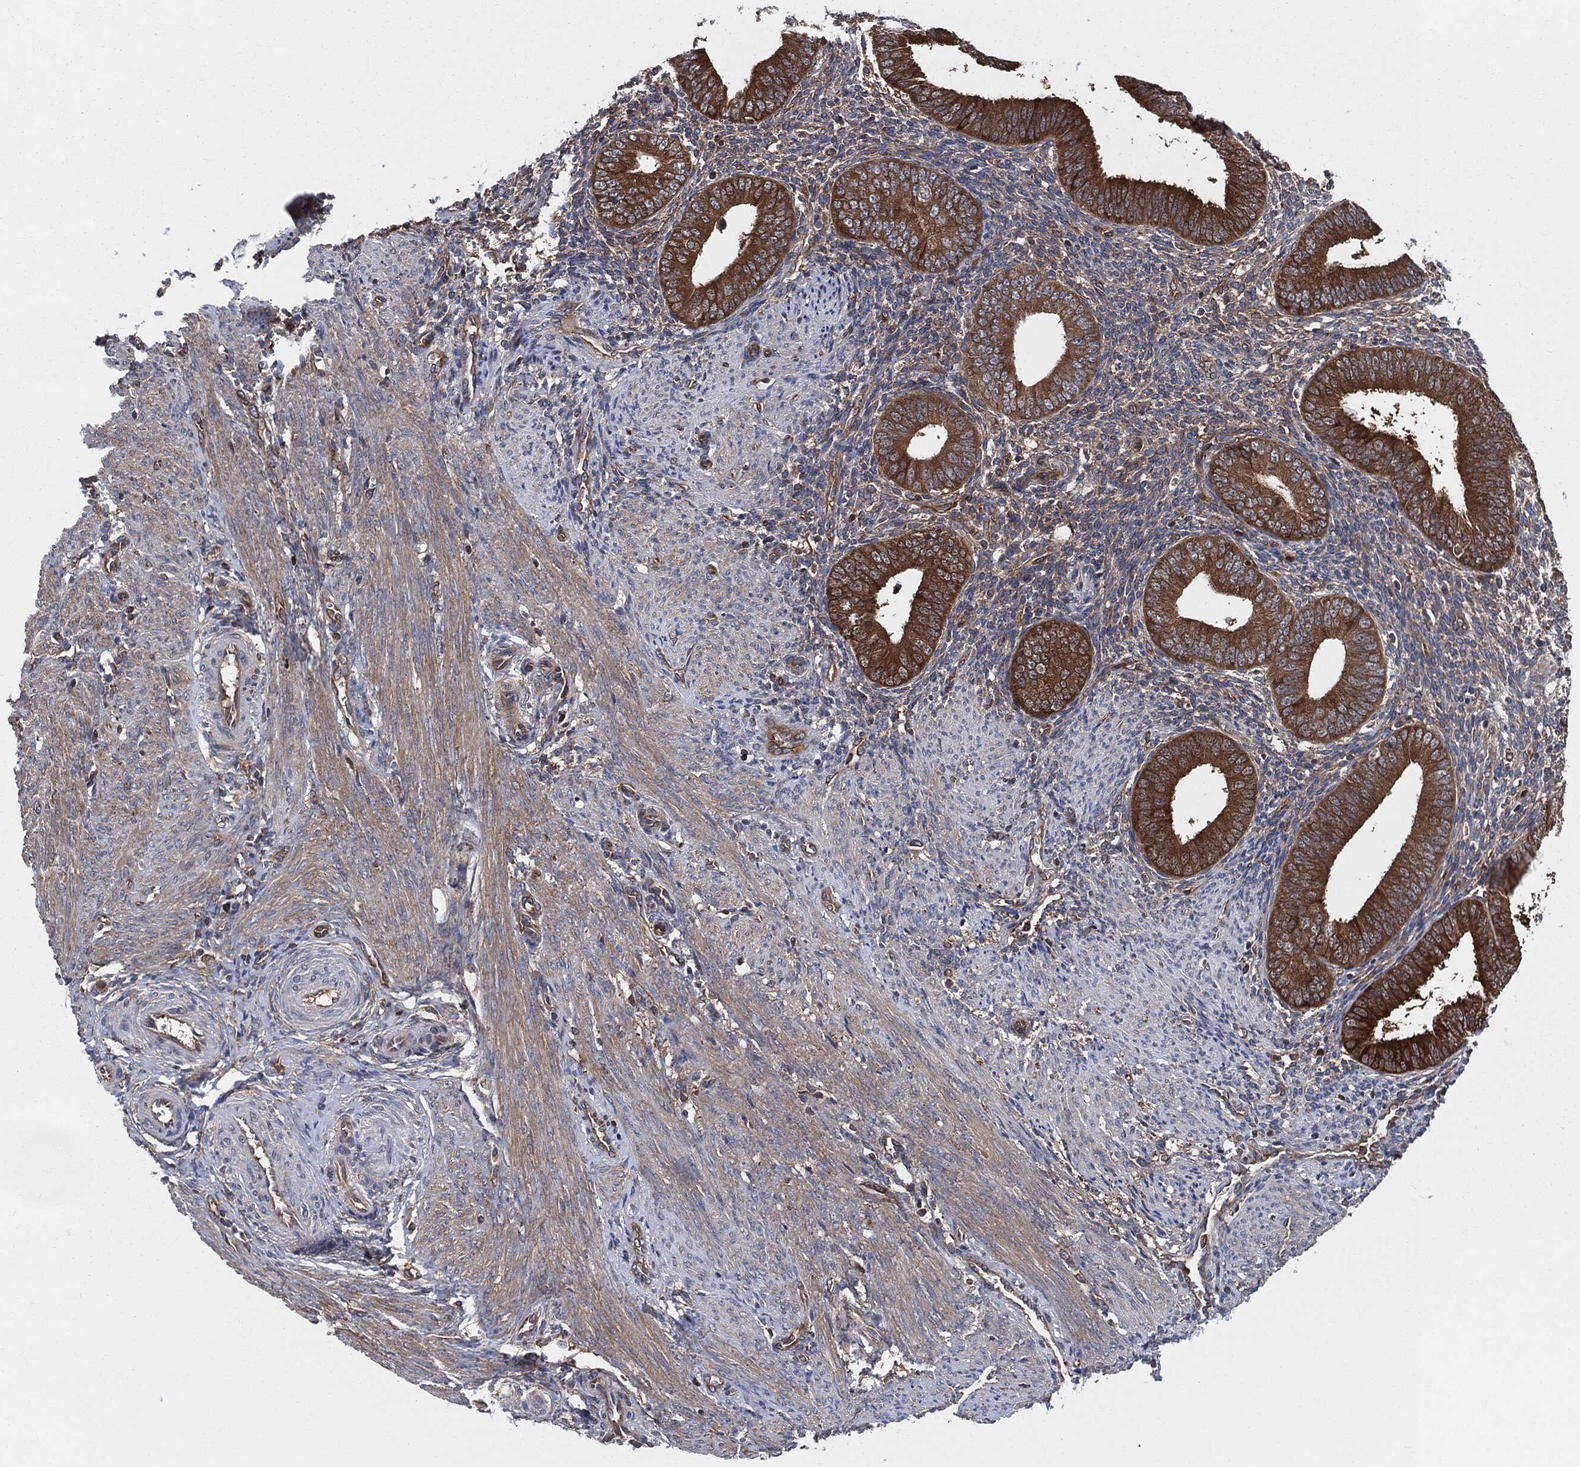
{"staining": {"intensity": "weak", "quantity": "25%-75%", "location": "cytoplasmic/membranous"}, "tissue": "endometrium", "cell_type": "Cells in endometrial stroma", "image_type": "normal", "snomed": [{"axis": "morphology", "description": "Normal tissue, NOS"}, {"axis": "topography", "description": "Endometrium"}], "caption": "This image reveals immunohistochemistry staining of normal human endometrium, with low weak cytoplasmic/membranous expression in about 25%-75% of cells in endometrial stroma.", "gene": "XPNPEP1", "patient": {"sex": "female", "age": 39}}